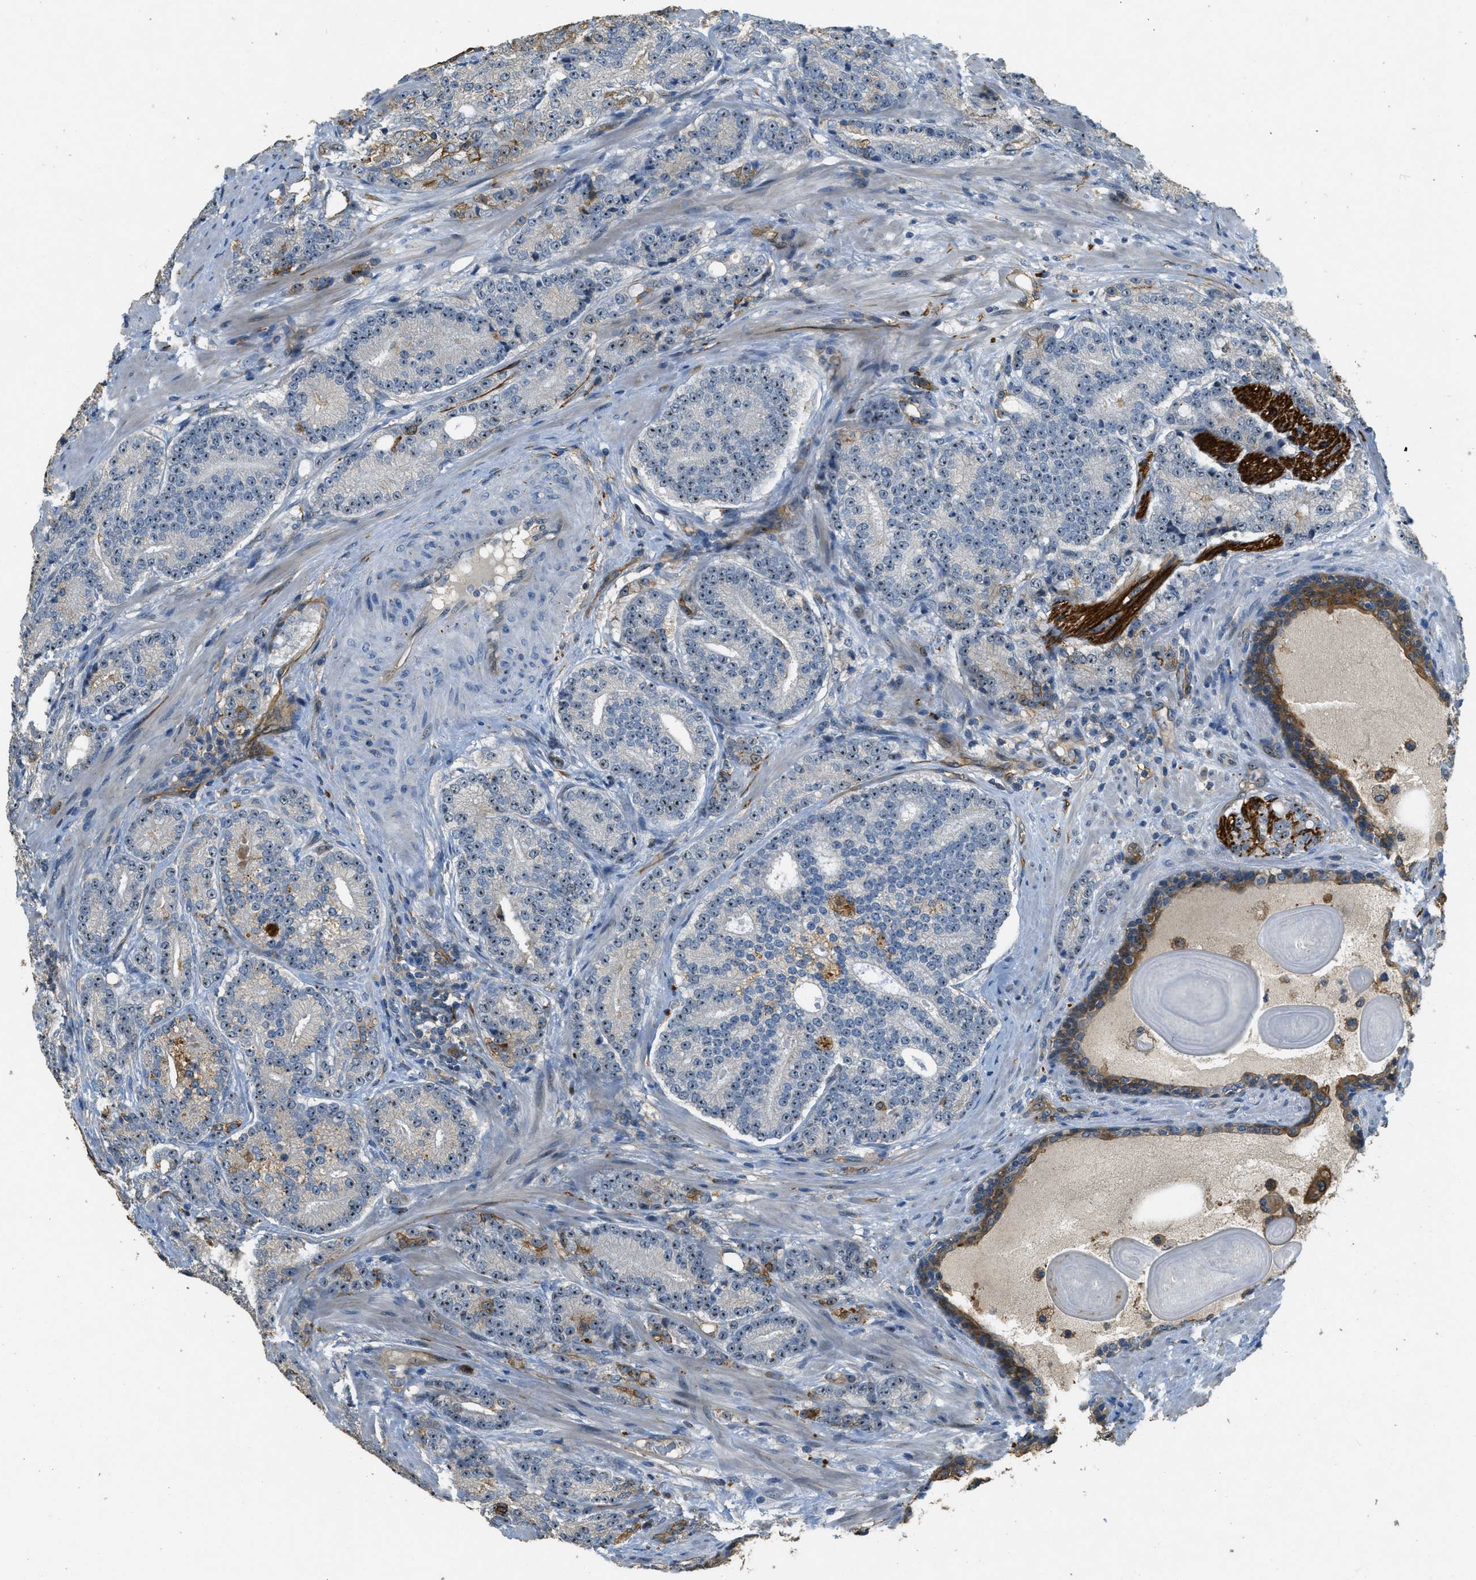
{"staining": {"intensity": "moderate", "quantity": ">75%", "location": "nuclear"}, "tissue": "prostate cancer", "cell_type": "Tumor cells", "image_type": "cancer", "snomed": [{"axis": "morphology", "description": "Adenocarcinoma, High grade"}, {"axis": "topography", "description": "Prostate"}], "caption": "Protein staining of high-grade adenocarcinoma (prostate) tissue shows moderate nuclear staining in about >75% of tumor cells.", "gene": "OSMR", "patient": {"sex": "male", "age": 61}}